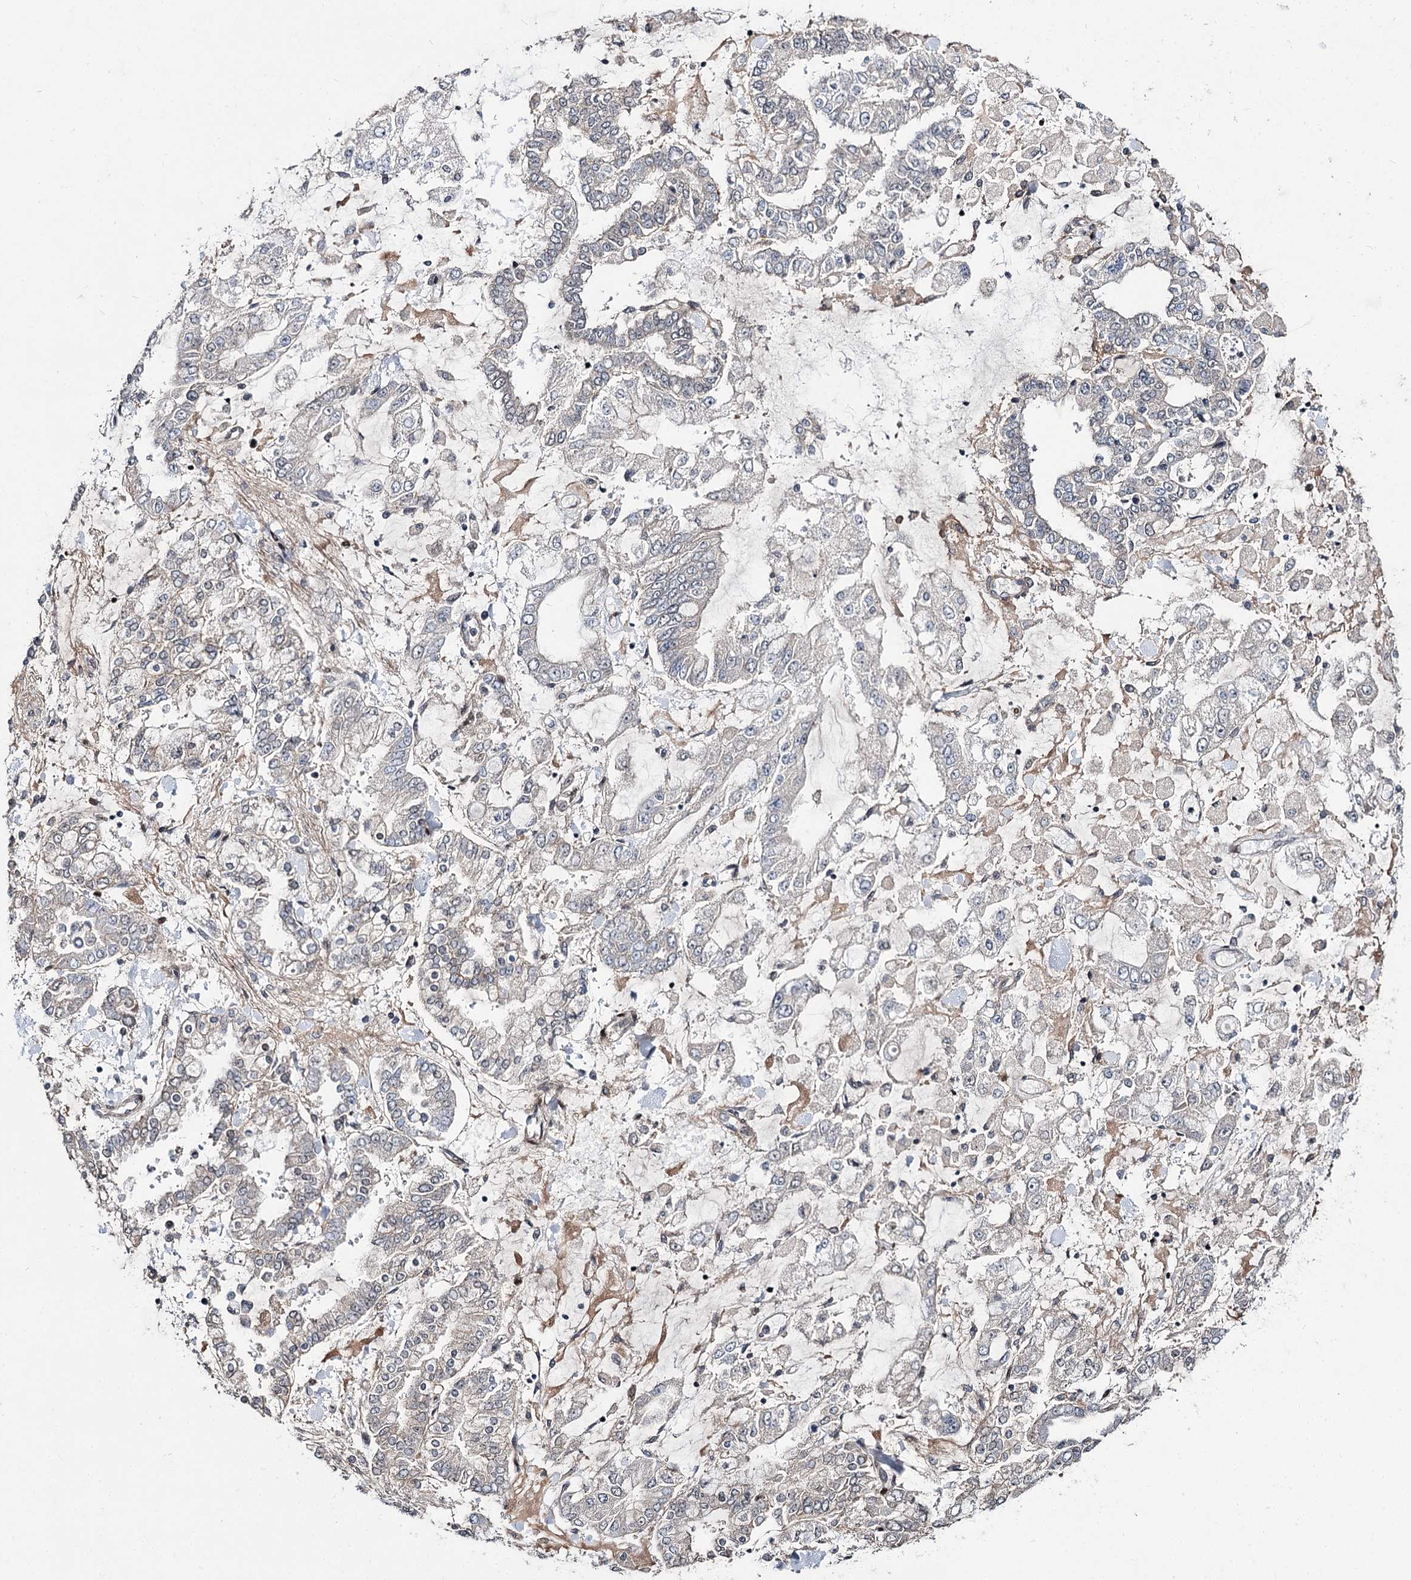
{"staining": {"intensity": "negative", "quantity": "none", "location": "none"}, "tissue": "stomach cancer", "cell_type": "Tumor cells", "image_type": "cancer", "snomed": [{"axis": "morphology", "description": "Normal tissue, NOS"}, {"axis": "morphology", "description": "Adenocarcinoma, NOS"}, {"axis": "topography", "description": "Stomach, upper"}, {"axis": "topography", "description": "Stomach"}], "caption": "Human stomach cancer stained for a protein using IHC exhibits no positivity in tumor cells.", "gene": "ITFG2", "patient": {"sex": "male", "age": 76}}